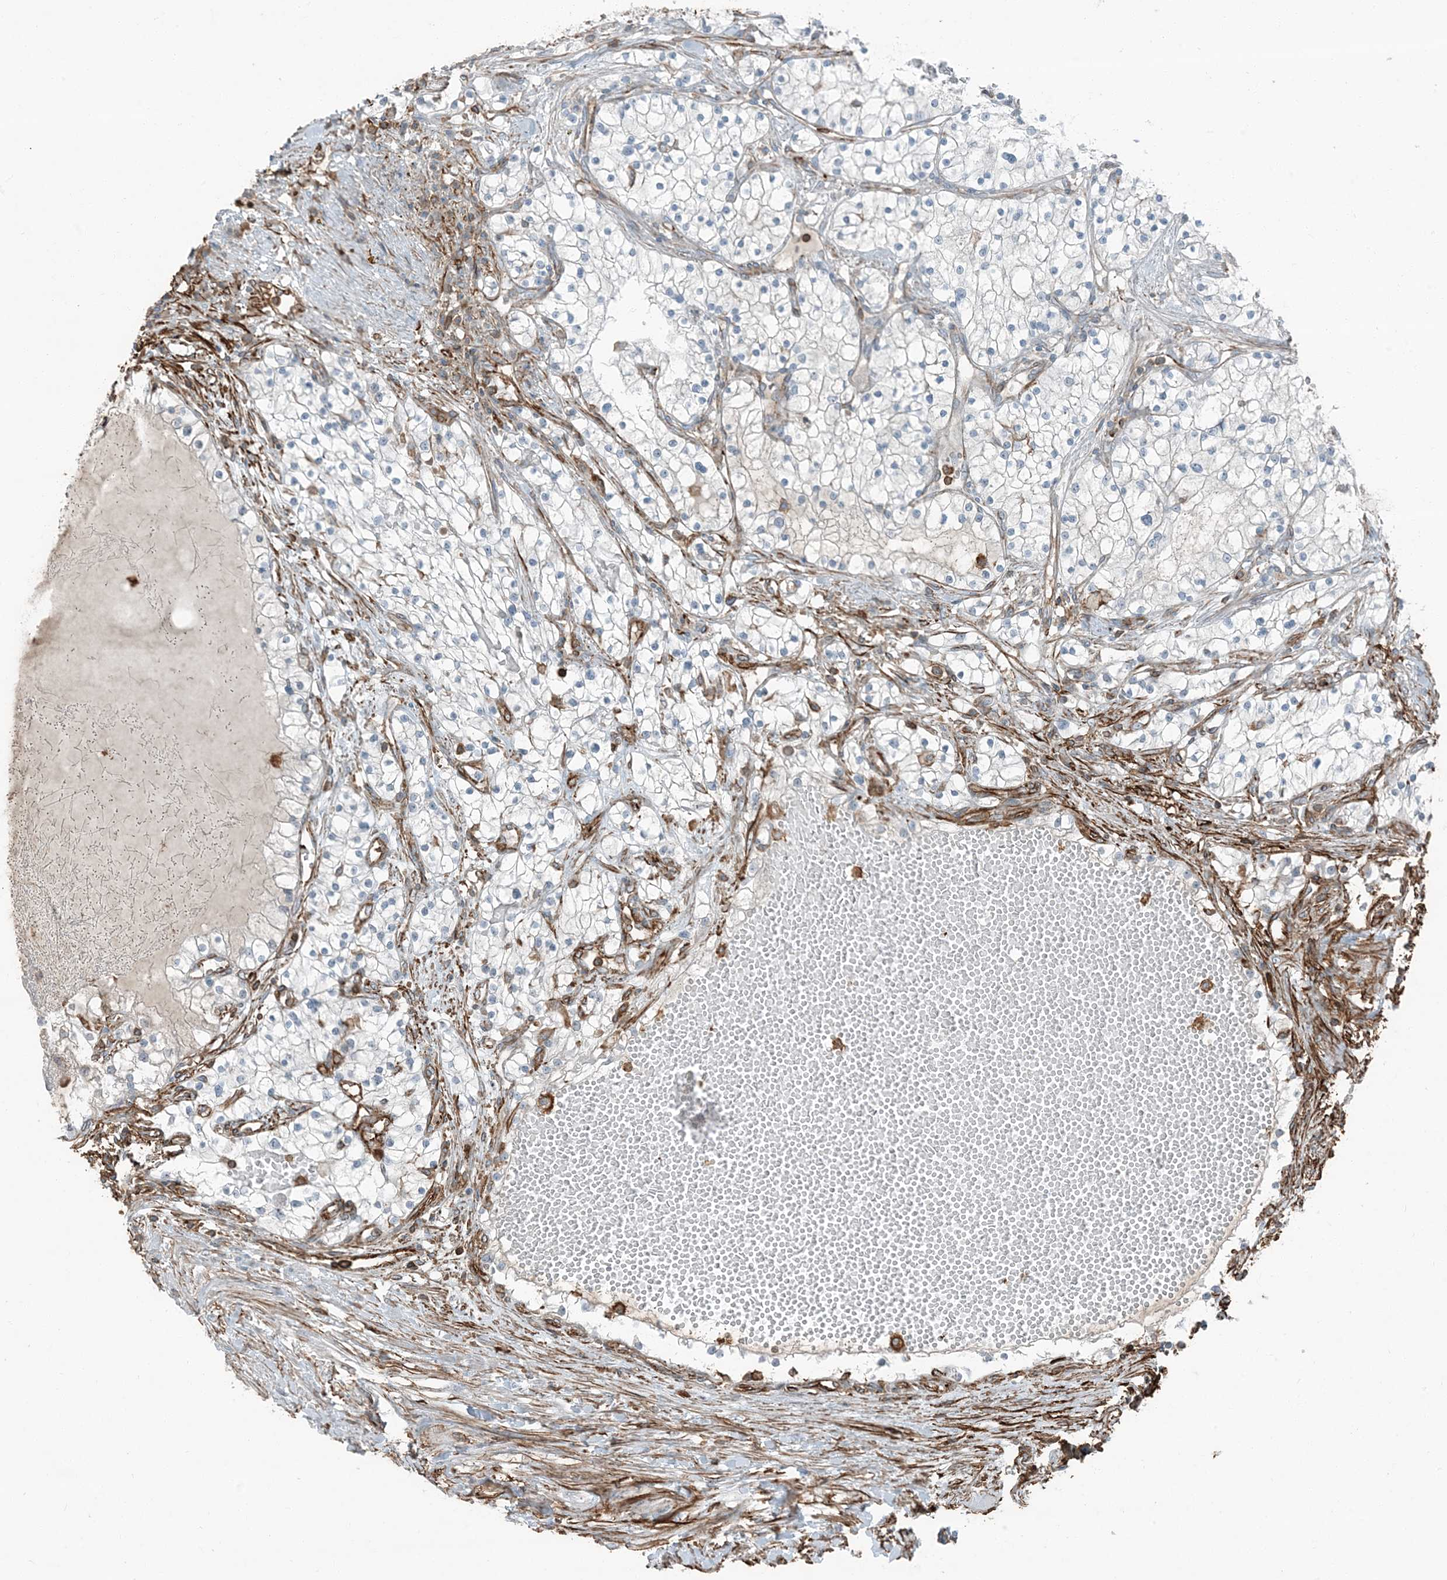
{"staining": {"intensity": "negative", "quantity": "none", "location": "none"}, "tissue": "renal cancer", "cell_type": "Tumor cells", "image_type": "cancer", "snomed": [{"axis": "morphology", "description": "Normal tissue, NOS"}, {"axis": "morphology", "description": "Adenocarcinoma, NOS"}, {"axis": "topography", "description": "Kidney"}], "caption": "This is an IHC image of human renal cancer (adenocarcinoma). There is no positivity in tumor cells.", "gene": "APOBEC3C", "patient": {"sex": "male", "age": 68}}